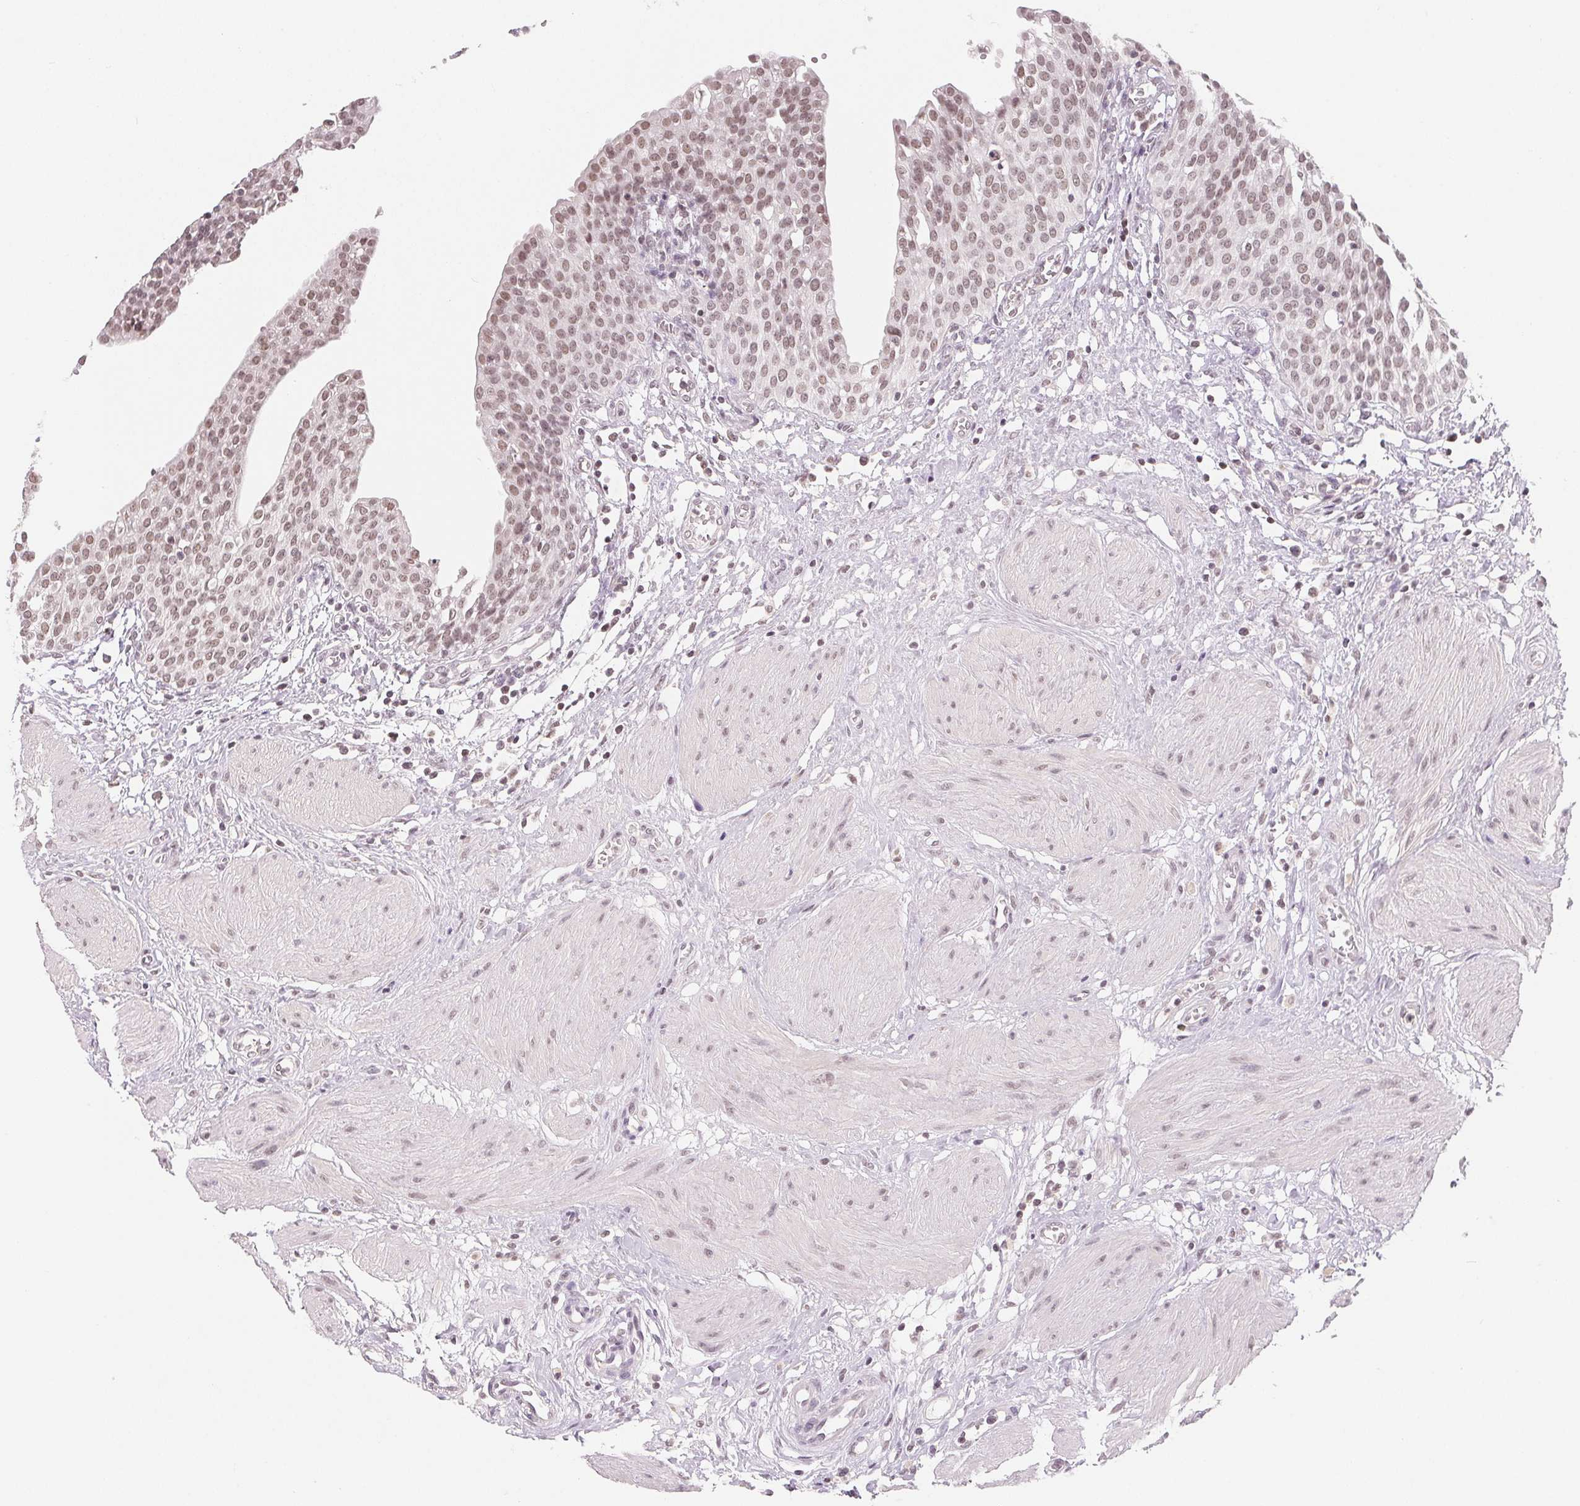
{"staining": {"intensity": "moderate", "quantity": ">75%", "location": "nuclear"}, "tissue": "urinary bladder", "cell_type": "Urothelial cells", "image_type": "normal", "snomed": [{"axis": "morphology", "description": "Normal tissue, NOS"}, {"axis": "topography", "description": "Urinary bladder"}], "caption": "Moderate nuclear protein expression is present in about >75% of urothelial cells in urinary bladder. (Brightfield microscopy of DAB IHC at high magnification).", "gene": "NXF3", "patient": {"sex": "male", "age": 55}}